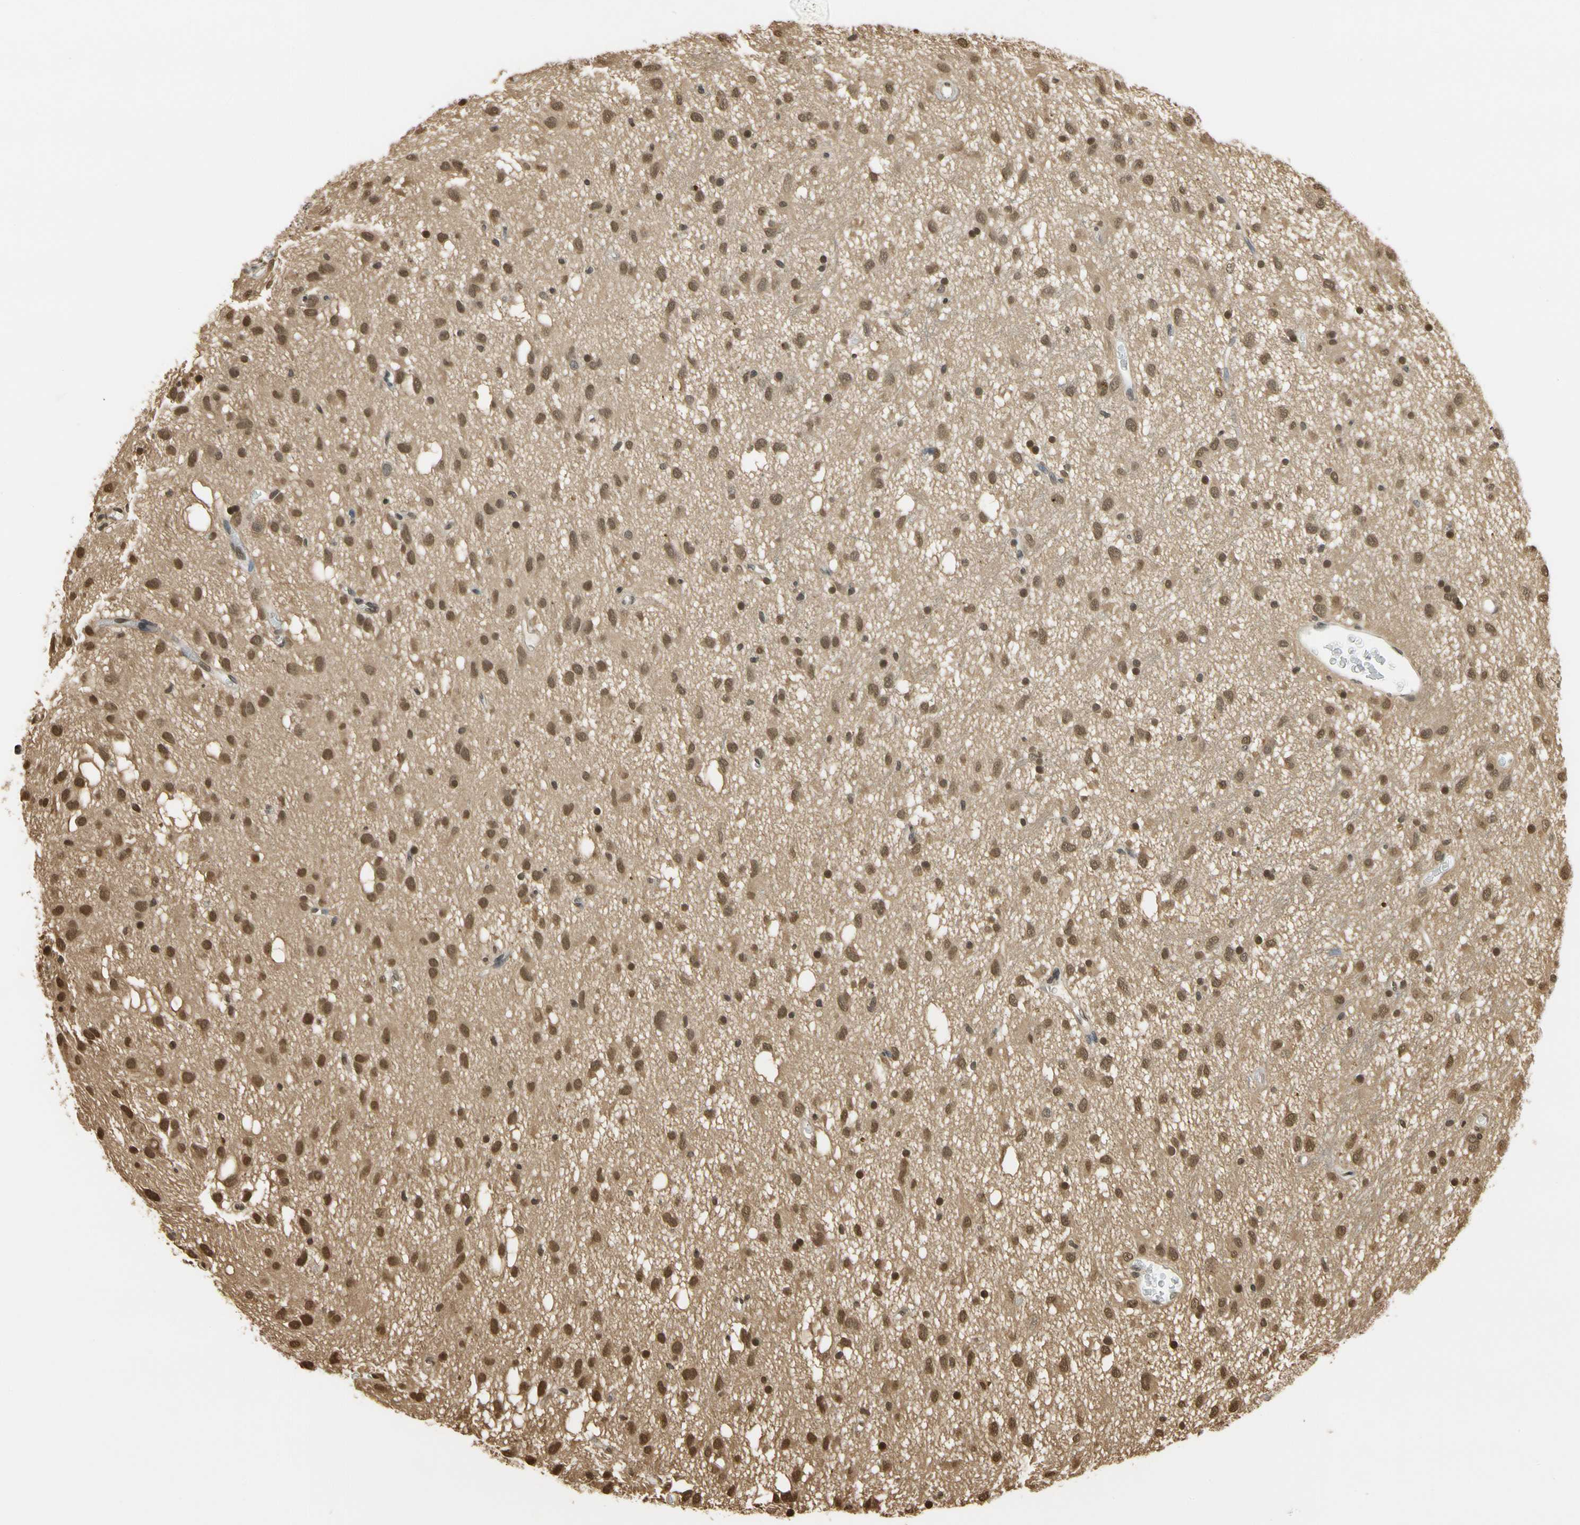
{"staining": {"intensity": "moderate", "quantity": ">75%", "location": "cytoplasmic/membranous,nuclear"}, "tissue": "glioma", "cell_type": "Tumor cells", "image_type": "cancer", "snomed": [{"axis": "morphology", "description": "Glioma, malignant, Low grade"}, {"axis": "topography", "description": "Brain"}], "caption": "Moderate cytoplasmic/membranous and nuclear positivity is seen in about >75% of tumor cells in glioma.", "gene": "SOD1", "patient": {"sex": "male", "age": 77}}